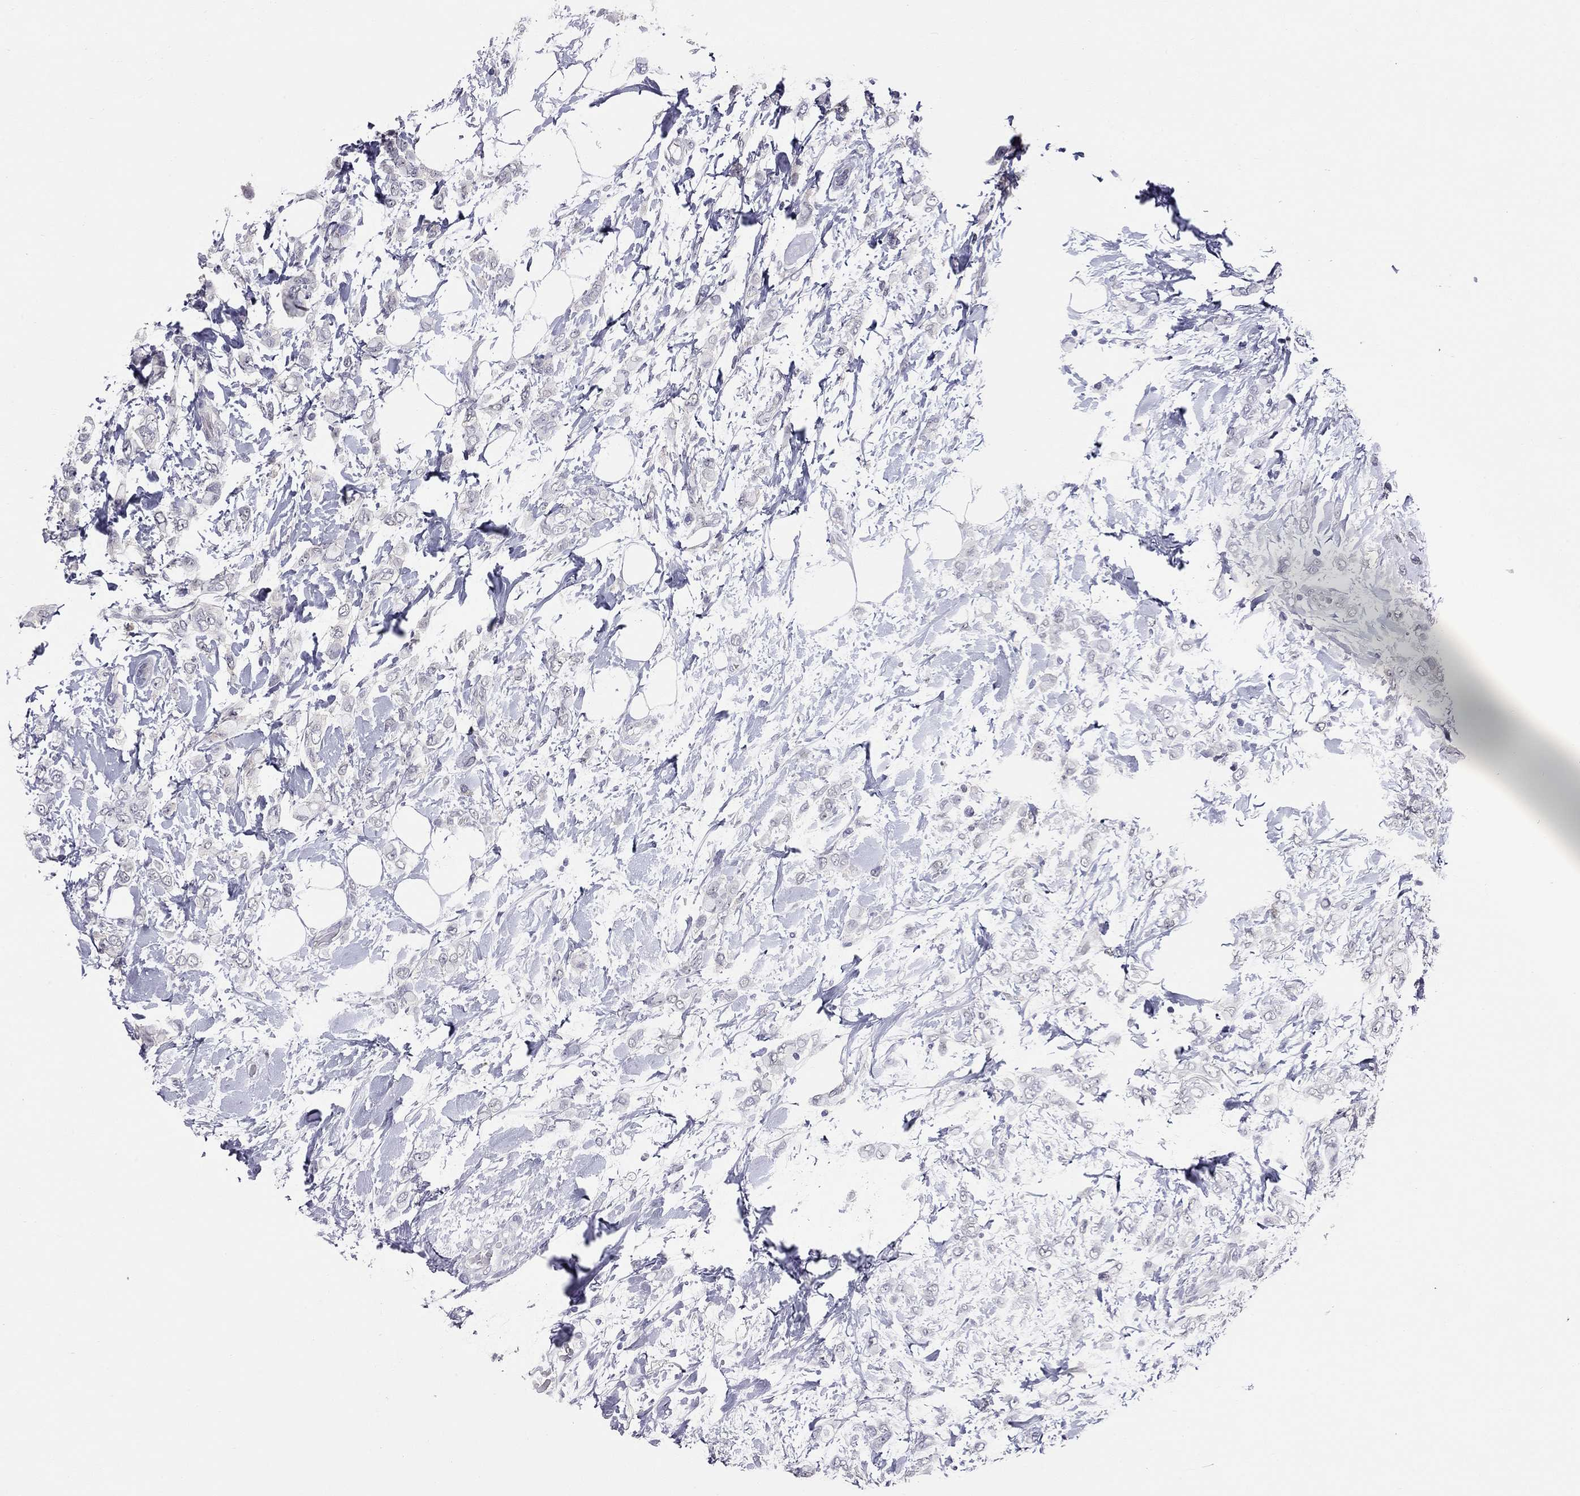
{"staining": {"intensity": "negative", "quantity": "none", "location": "none"}, "tissue": "breast cancer", "cell_type": "Tumor cells", "image_type": "cancer", "snomed": [{"axis": "morphology", "description": "Lobular carcinoma"}, {"axis": "topography", "description": "Breast"}], "caption": "This is a histopathology image of IHC staining of breast cancer (lobular carcinoma), which shows no positivity in tumor cells.", "gene": "SHOC2", "patient": {"sex": "female", "age": 66}}